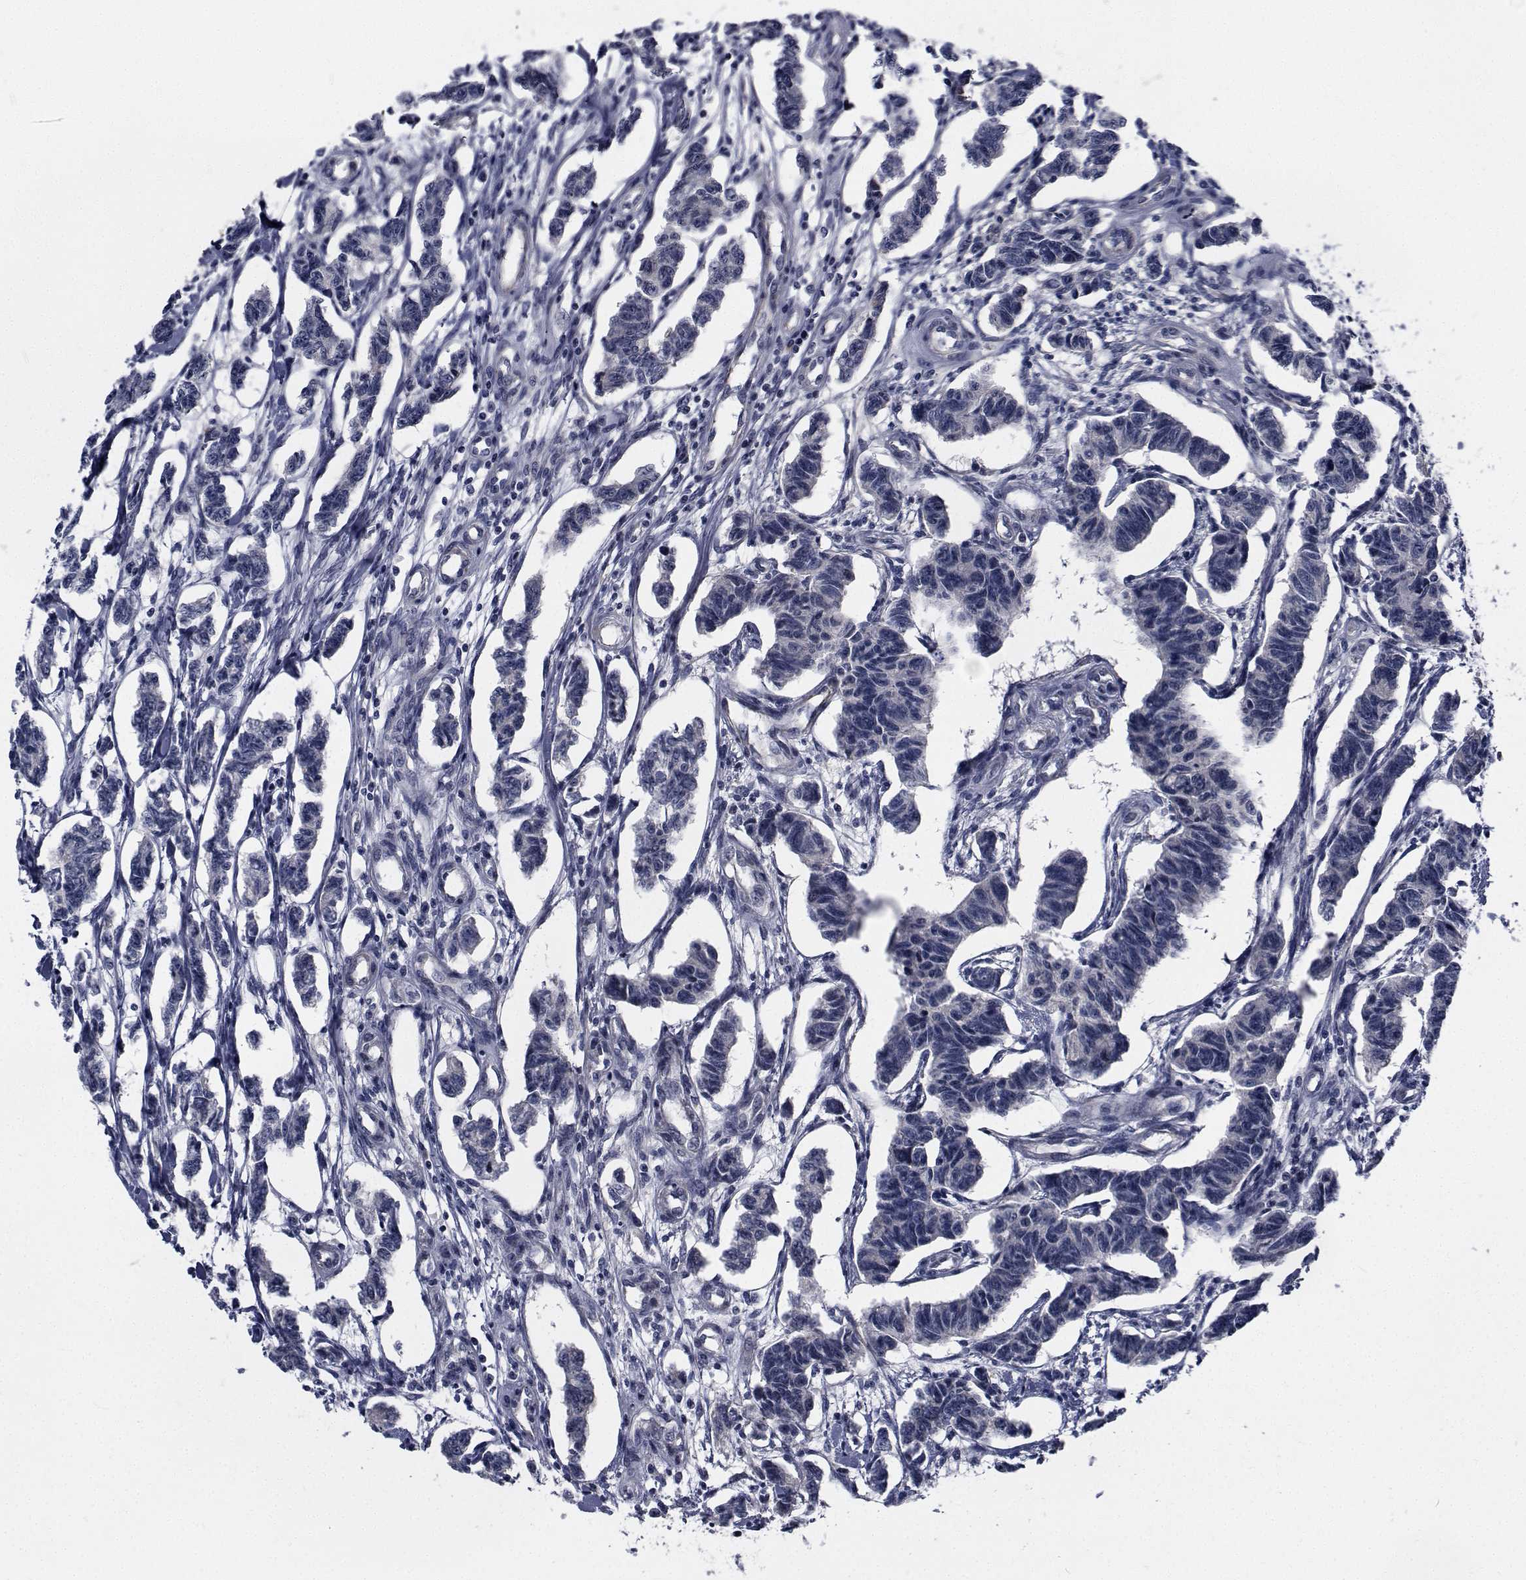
{"staining": {"intensity": "negative", "quantity": "none", "location": "none"}, "tissue": "carcinoid", "cell_type": "Tumor cells", "image_type": "cancer", "snomed": [{"axis": "morphology", "description": "Carcinoid, malignant, NOS"}, {"axis": "topography", "description": "Kidney"}], "caption": "Immunohistochemistry (IHC) photomicrograph of human malignant carcinoid stained for a protein (brown), which exhibits no expression in tumor cells.", "gene": "TTBK1", "patient": {"sex": "female", "age": 41}}